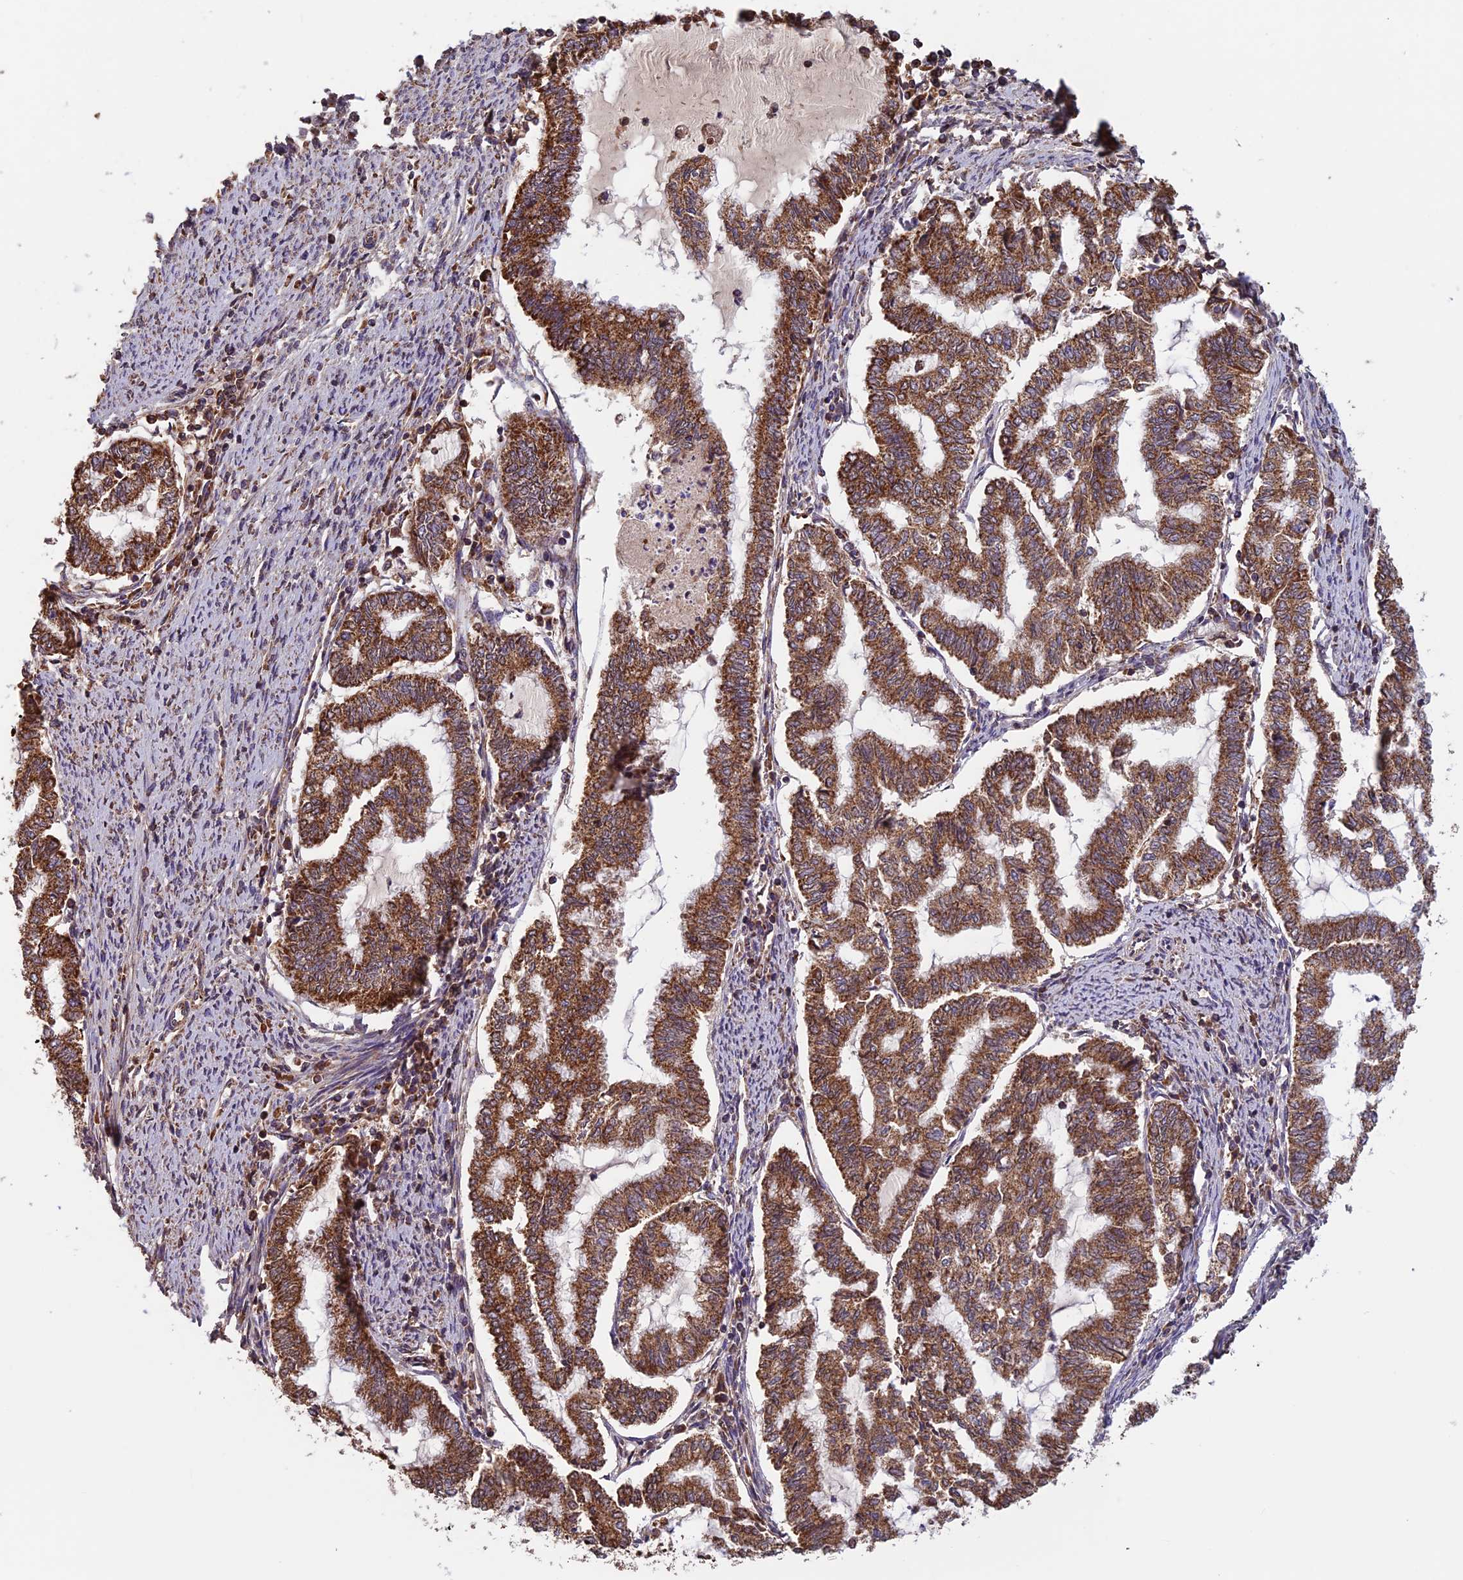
{"staining": {"intensity": "strong", "quantity": ">75%", "location": "cytoplasmic/membranous"}, "tissue": "endometrial cancer", "cell_type": "Tumor cells", "image_type": "cancer", "snomed": [{"axis": "morphology", "description": "Adenocarcinoma, NOS"}, {"axis": "topography", "description": "Endometrium"}], "caption": "Strong cytoplasmic/membranous expression for a protein is appreciated in approximately >75% of tumor cells of adenocarcinoma (endometrial) using immunohistochemistry.", "gene": "CCDC15", "patient": {"sex": "female", "age": 79}}